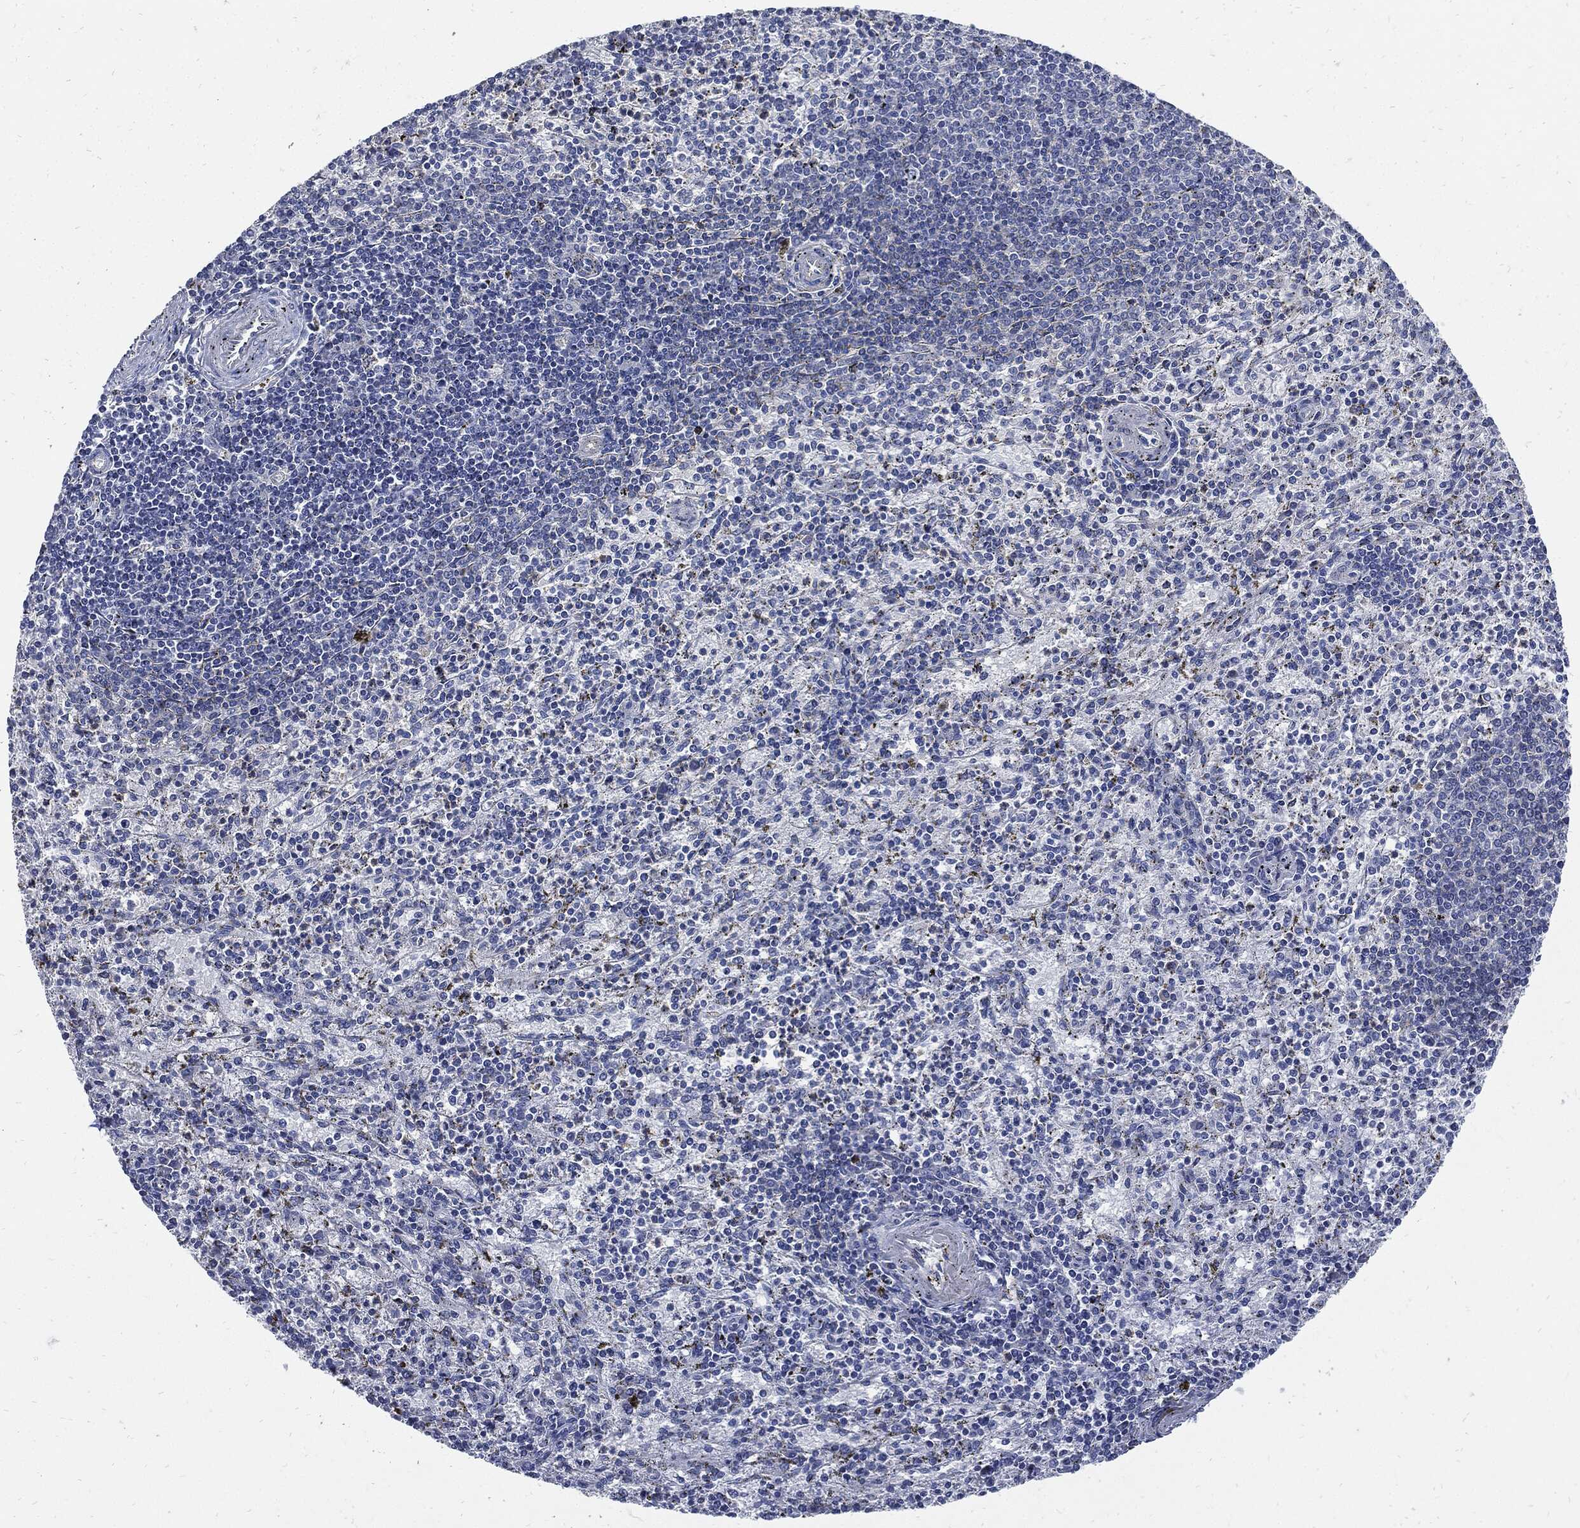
{"staining": {"intensity": "negative", "quantity": "none", "location": "none"}, "tissue": "spleen", "cell_type": "Cells in red pulp", "image_type": "normal", "snomed": [{"axis": "morphology", "description": "Normal tissue, NOS"}, {"axis": "topography", "description": "Spleen"}], "caption": "A high-resolution photomicrograph shows IHC staining of normal spleen, which displays no significant expression in cells in red pulp. (DAB (3,3'-diaminobenzidine) IHC, high magnification).", "gene": "CPE", "patient": {"sex": "female", "age": 37}}